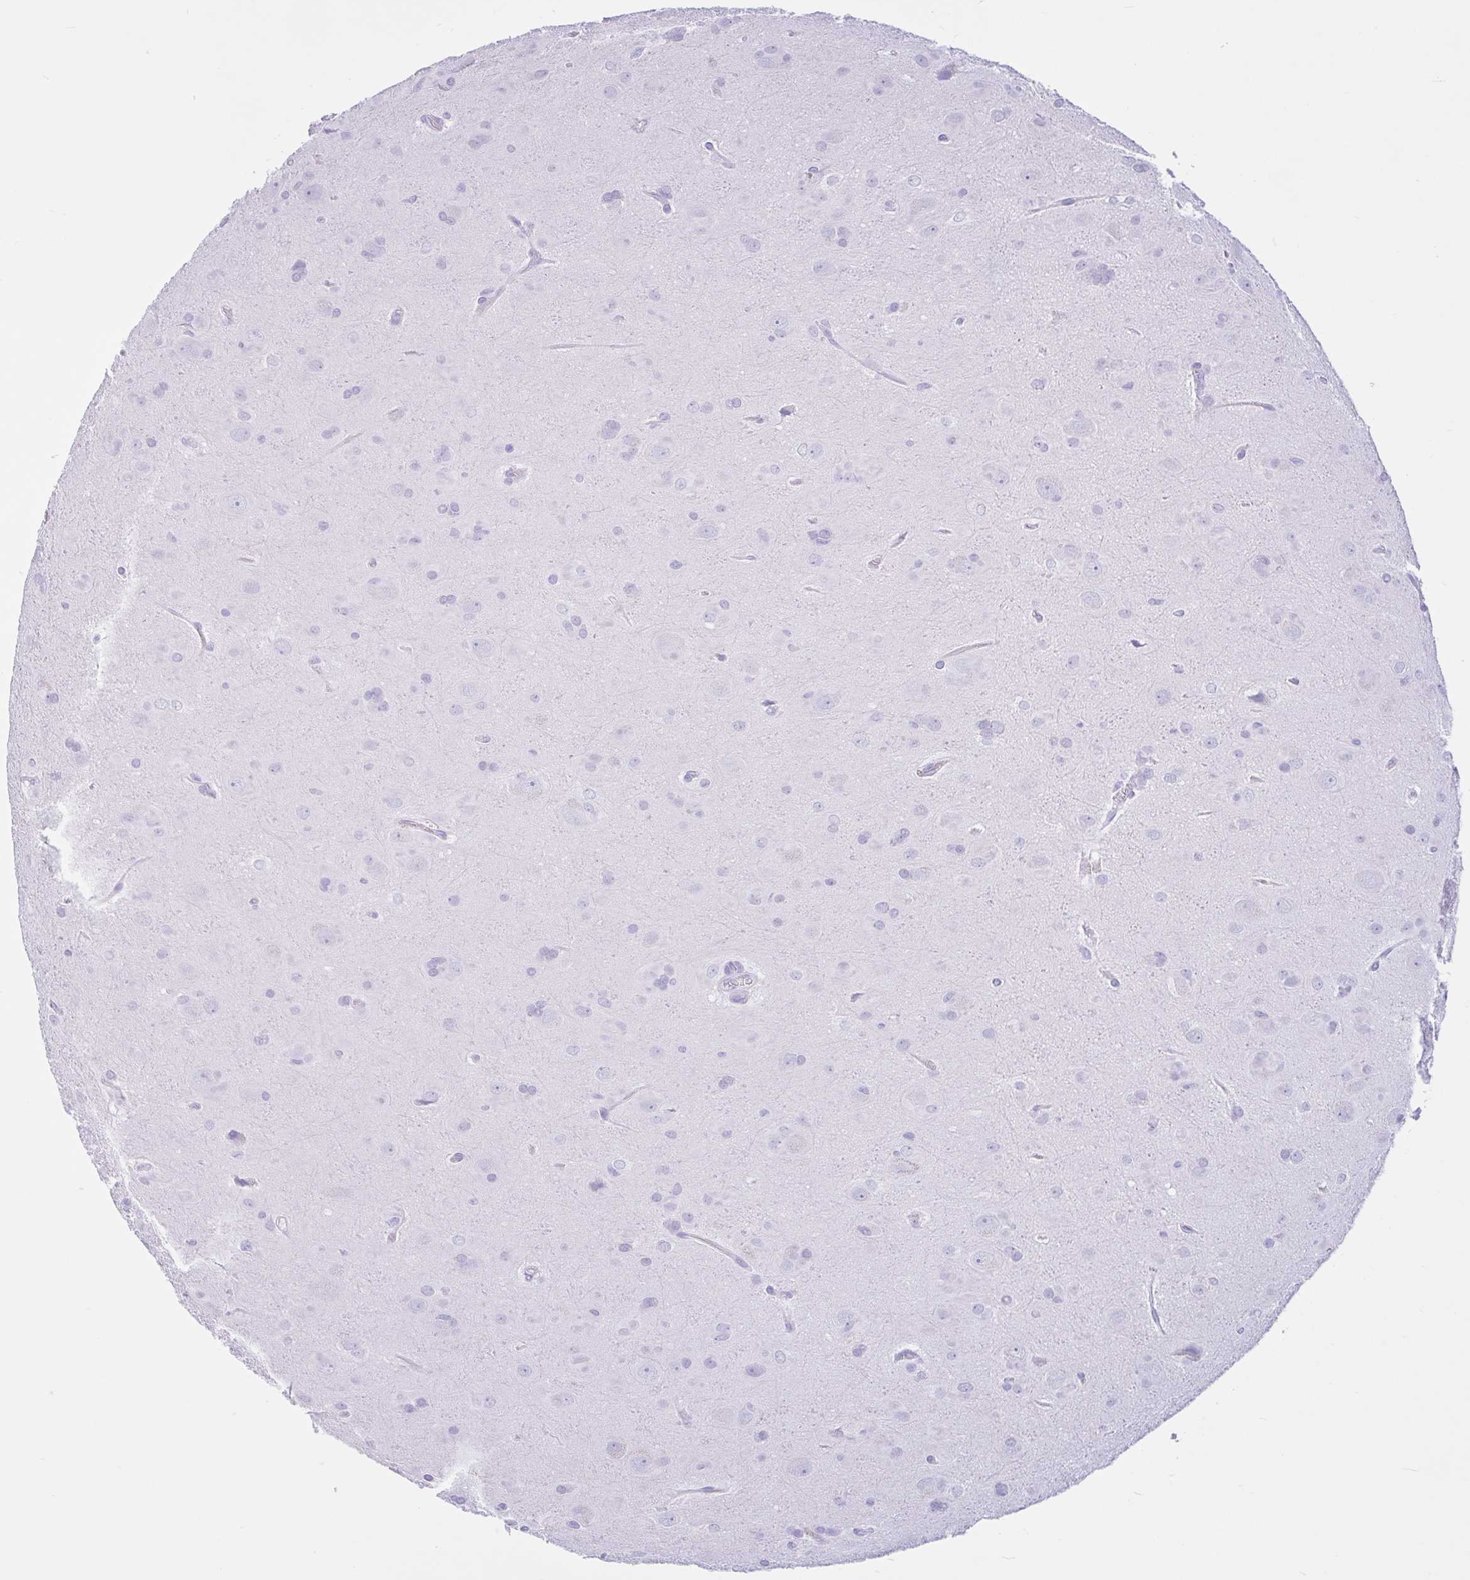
{"staining": {"intensity": "negative", "quantity": "none", "location": "none"}, "tissue": "glioma", "cell_type": "Tumor cells", "image_type": "cancer", "snomed": [{"axis": "morphology", "description": "Glioma, malignant, Low grade"}, {"axis": "topography", "description": "Brain"}], "caption": "Tumor cells are negative for protein expression in human malignant glioma (low-grade).", "gene": "IAPP", "patient": {"sex": "male", "age": 58}}